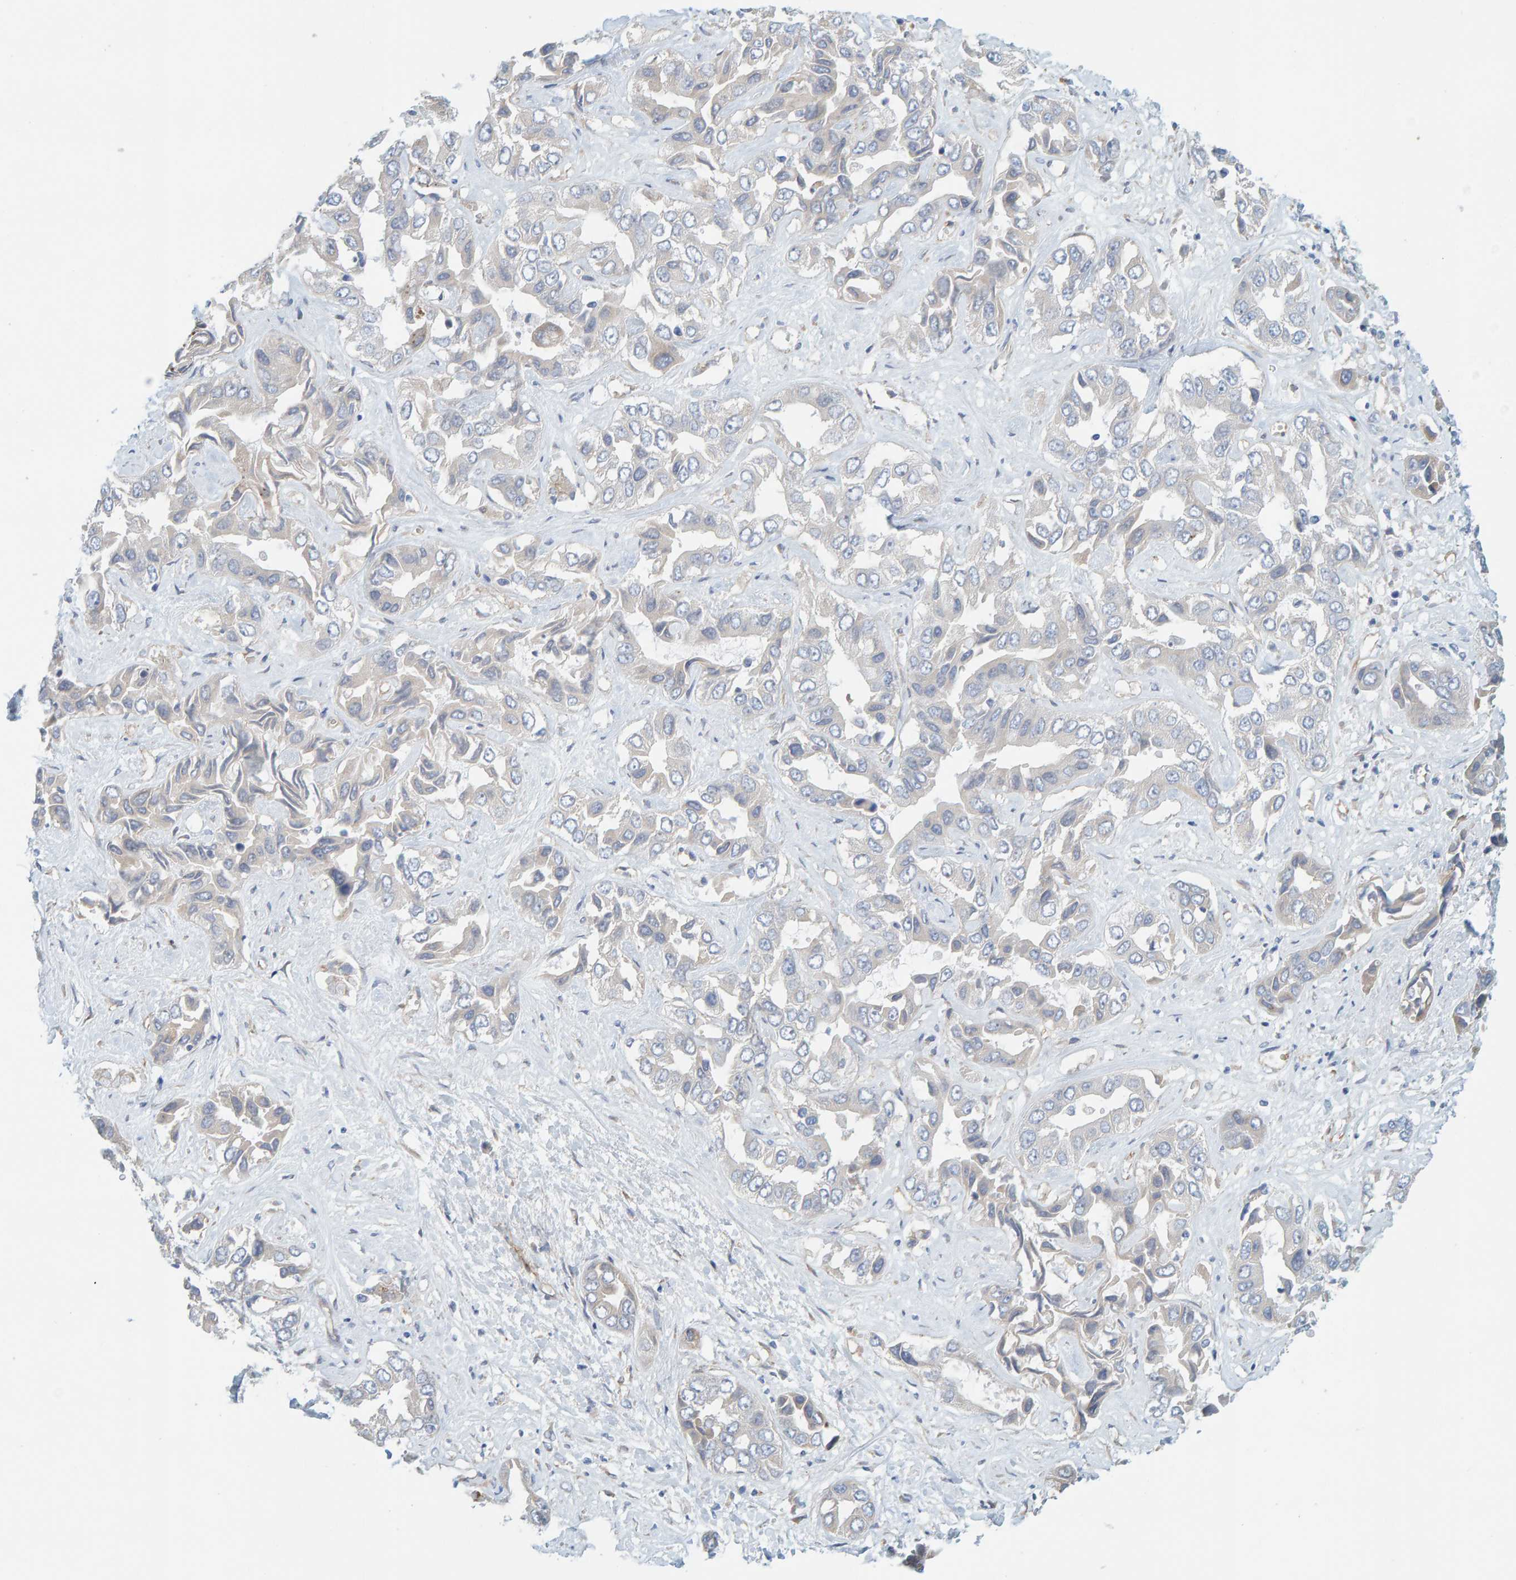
{"staining": {"intensity": "negative", "quantity": "none", "location": "none"}, "tissue": "liver cancer", "cell_type": "Tumor cells", "image_type": "cancer", "snomed": [{"axis": "morphology", "description": "Cholangiocarcinoma"}, {"axis": "topography", "description": "Liver"}], "caption": "Tumor cells show no significant protein expression in liver cholangiocarcinoma. (Brightfield microscopy of DAB (3,3'-diaminobenzidine) immunohistochemistry at high magnification).", "gene": "PRKD2", "patient": {"sex": "female", "age": 52}}